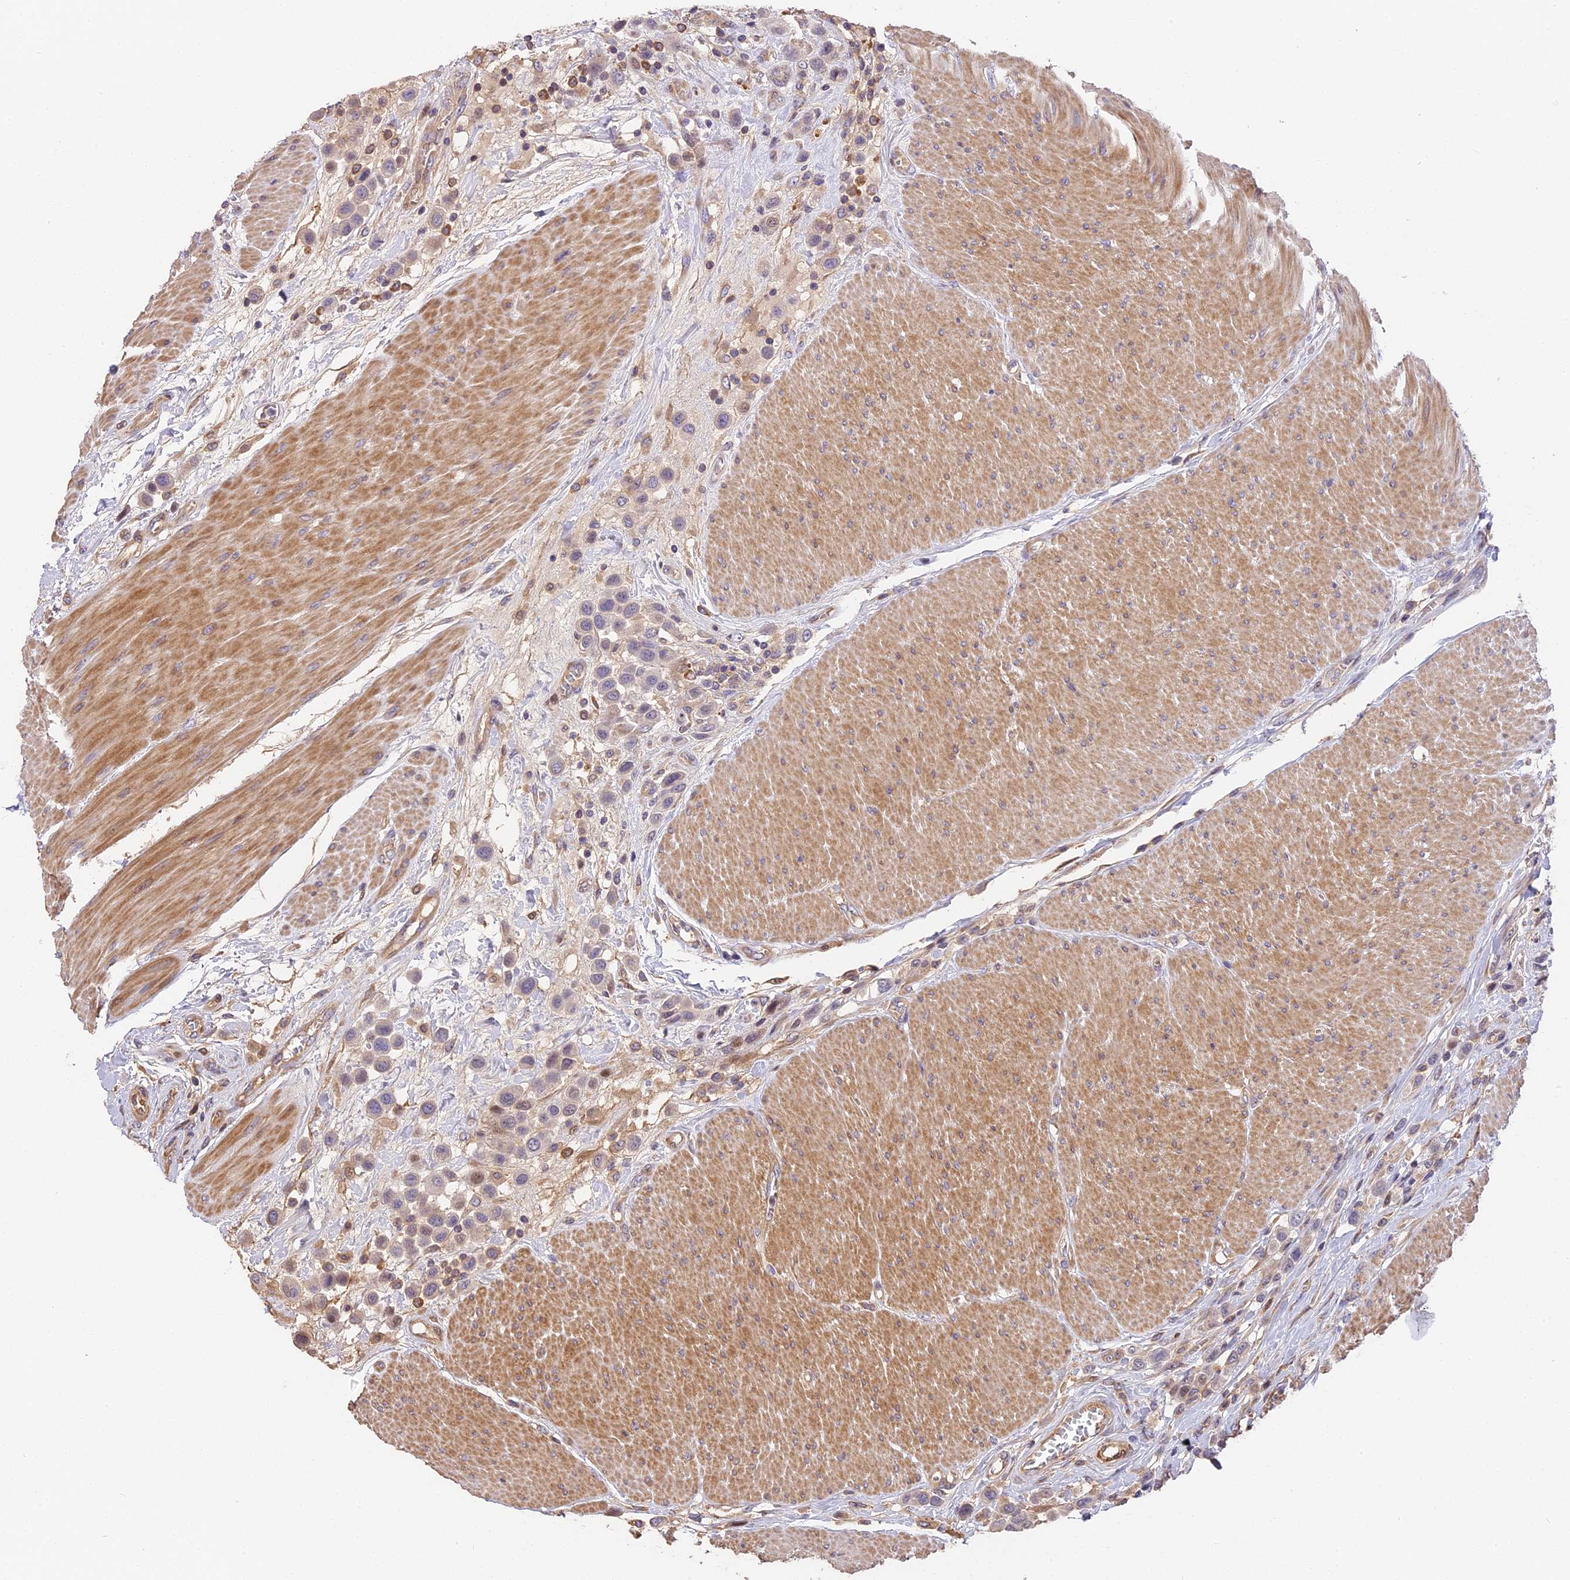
{"staining": {"intensity": "weak", "quantity": "<25%", "location": "cytoplasmic/membranous"}, "tissue": "urothelial cancer", "cell_type": "Tumor cells", "image_type": "cancer", "snomed": [{"axis": "morphology", "description": "Urothelial carcinoma, High grade"}, {"axis": "topography", "description": "Urinary bladder"}], "caption": "High power microscopy image of an immunohistochemistry photomicrograph of high-grade urothelial carcinoma, revealing no significant staining in tumor cells.", "gene": "ARHGAP17", "patient": {"sex": "male", "age": 50}}